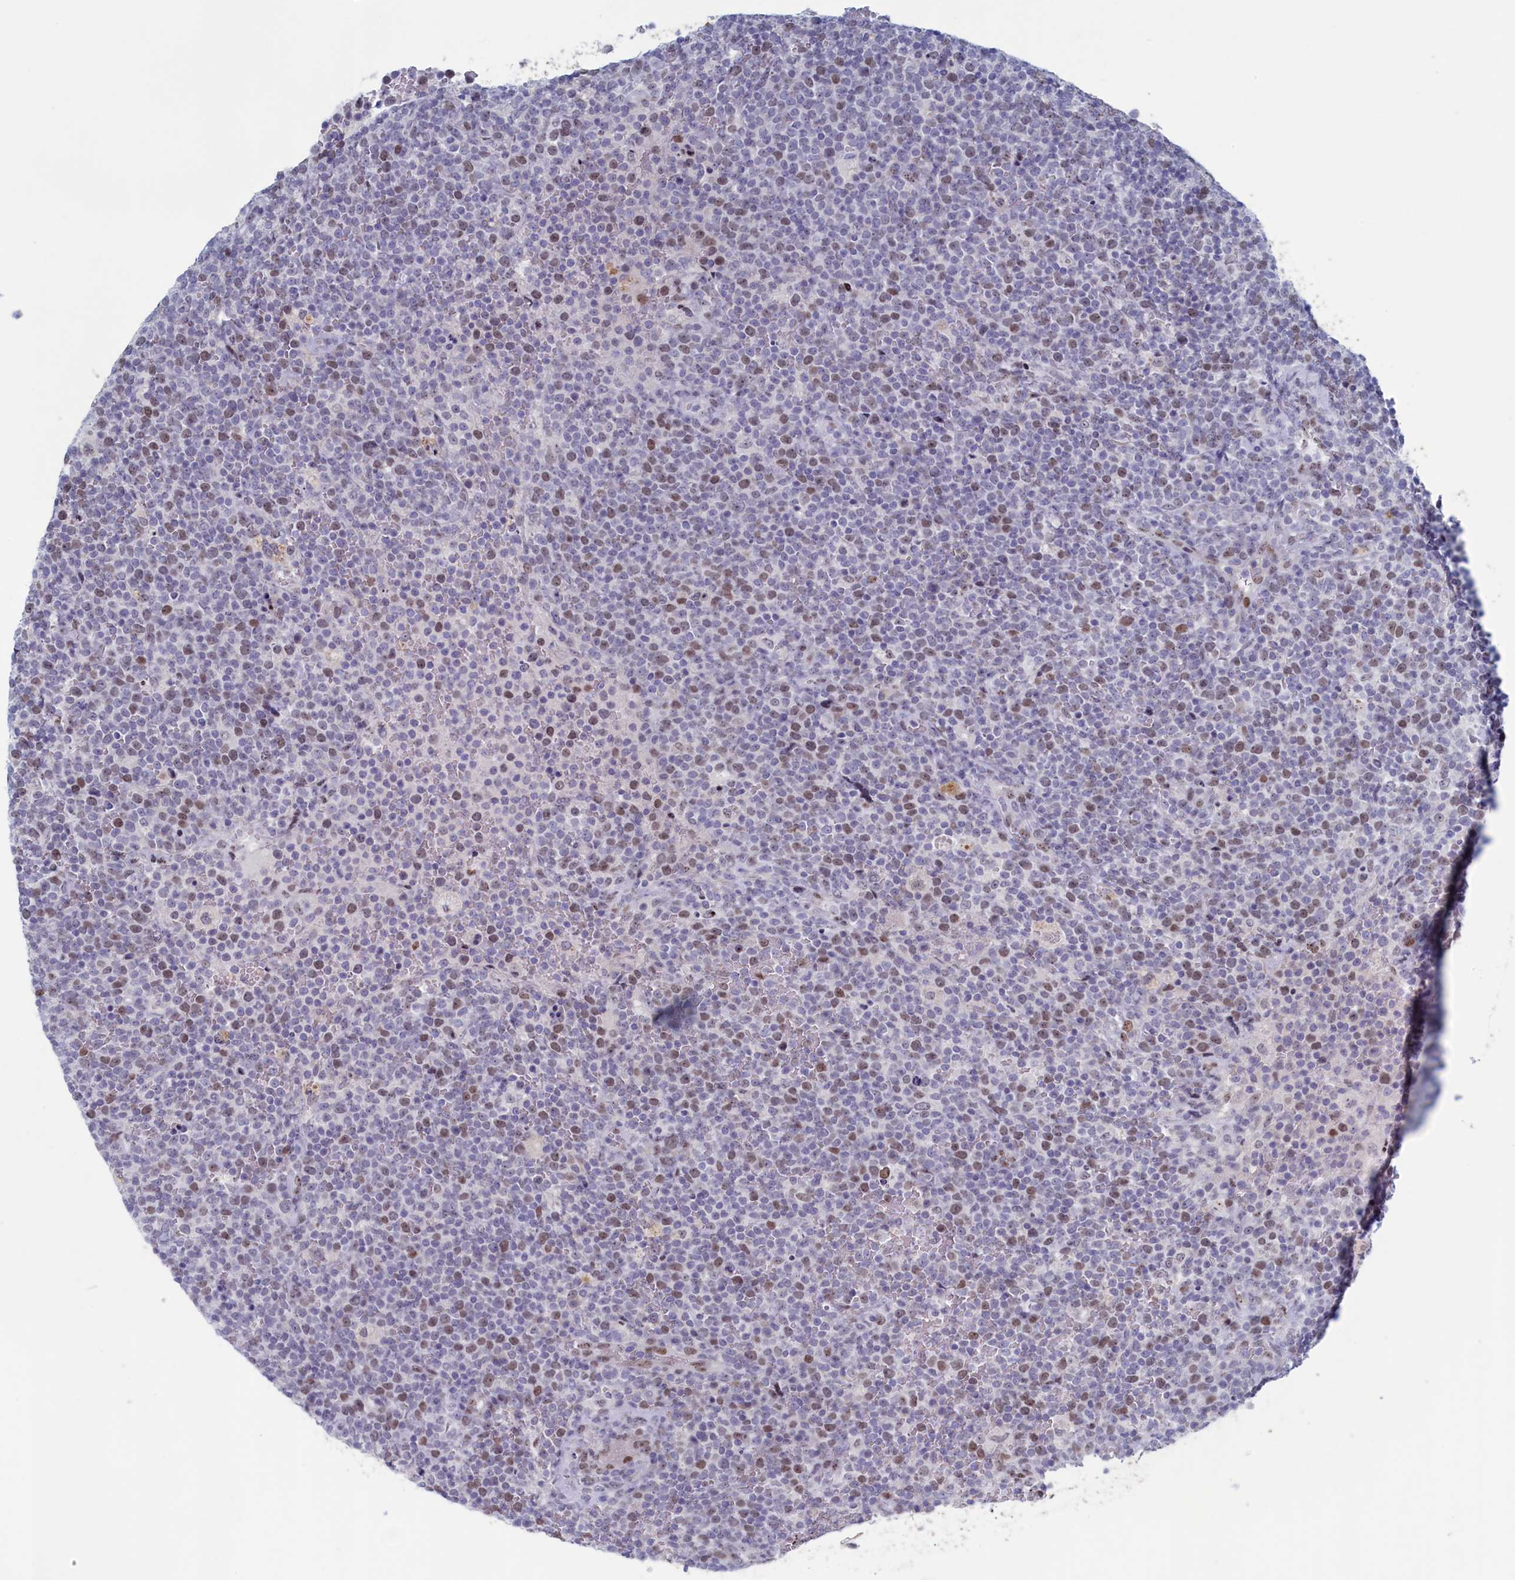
{"staining": {"intensity": "moderate", "quantity": "25%-75%", "location": "nuclear"}, "tissue": "lymphoma", "cell_type": "Tumor cells", "image_type": "cancer", "snomed": [{"axis": "morphology", "description": "Malignant lymphoma, non-Hodgkin's type, High grade"}, {"axis": "topography", "description": "Lymph node"}], "caption": "Immunohistochemical staining of high-grade malignant lymphoma, non-Hodgkin's type exhibits moderate nuclear protein positivity in about 25%-75% of tumor cells. (DAB (3,3'-diaminobenzidine) = brown stain, brightfield microscopy at high magnification).", "gene": "WDR76", "patient": {"sex": "male", "age": 61}}